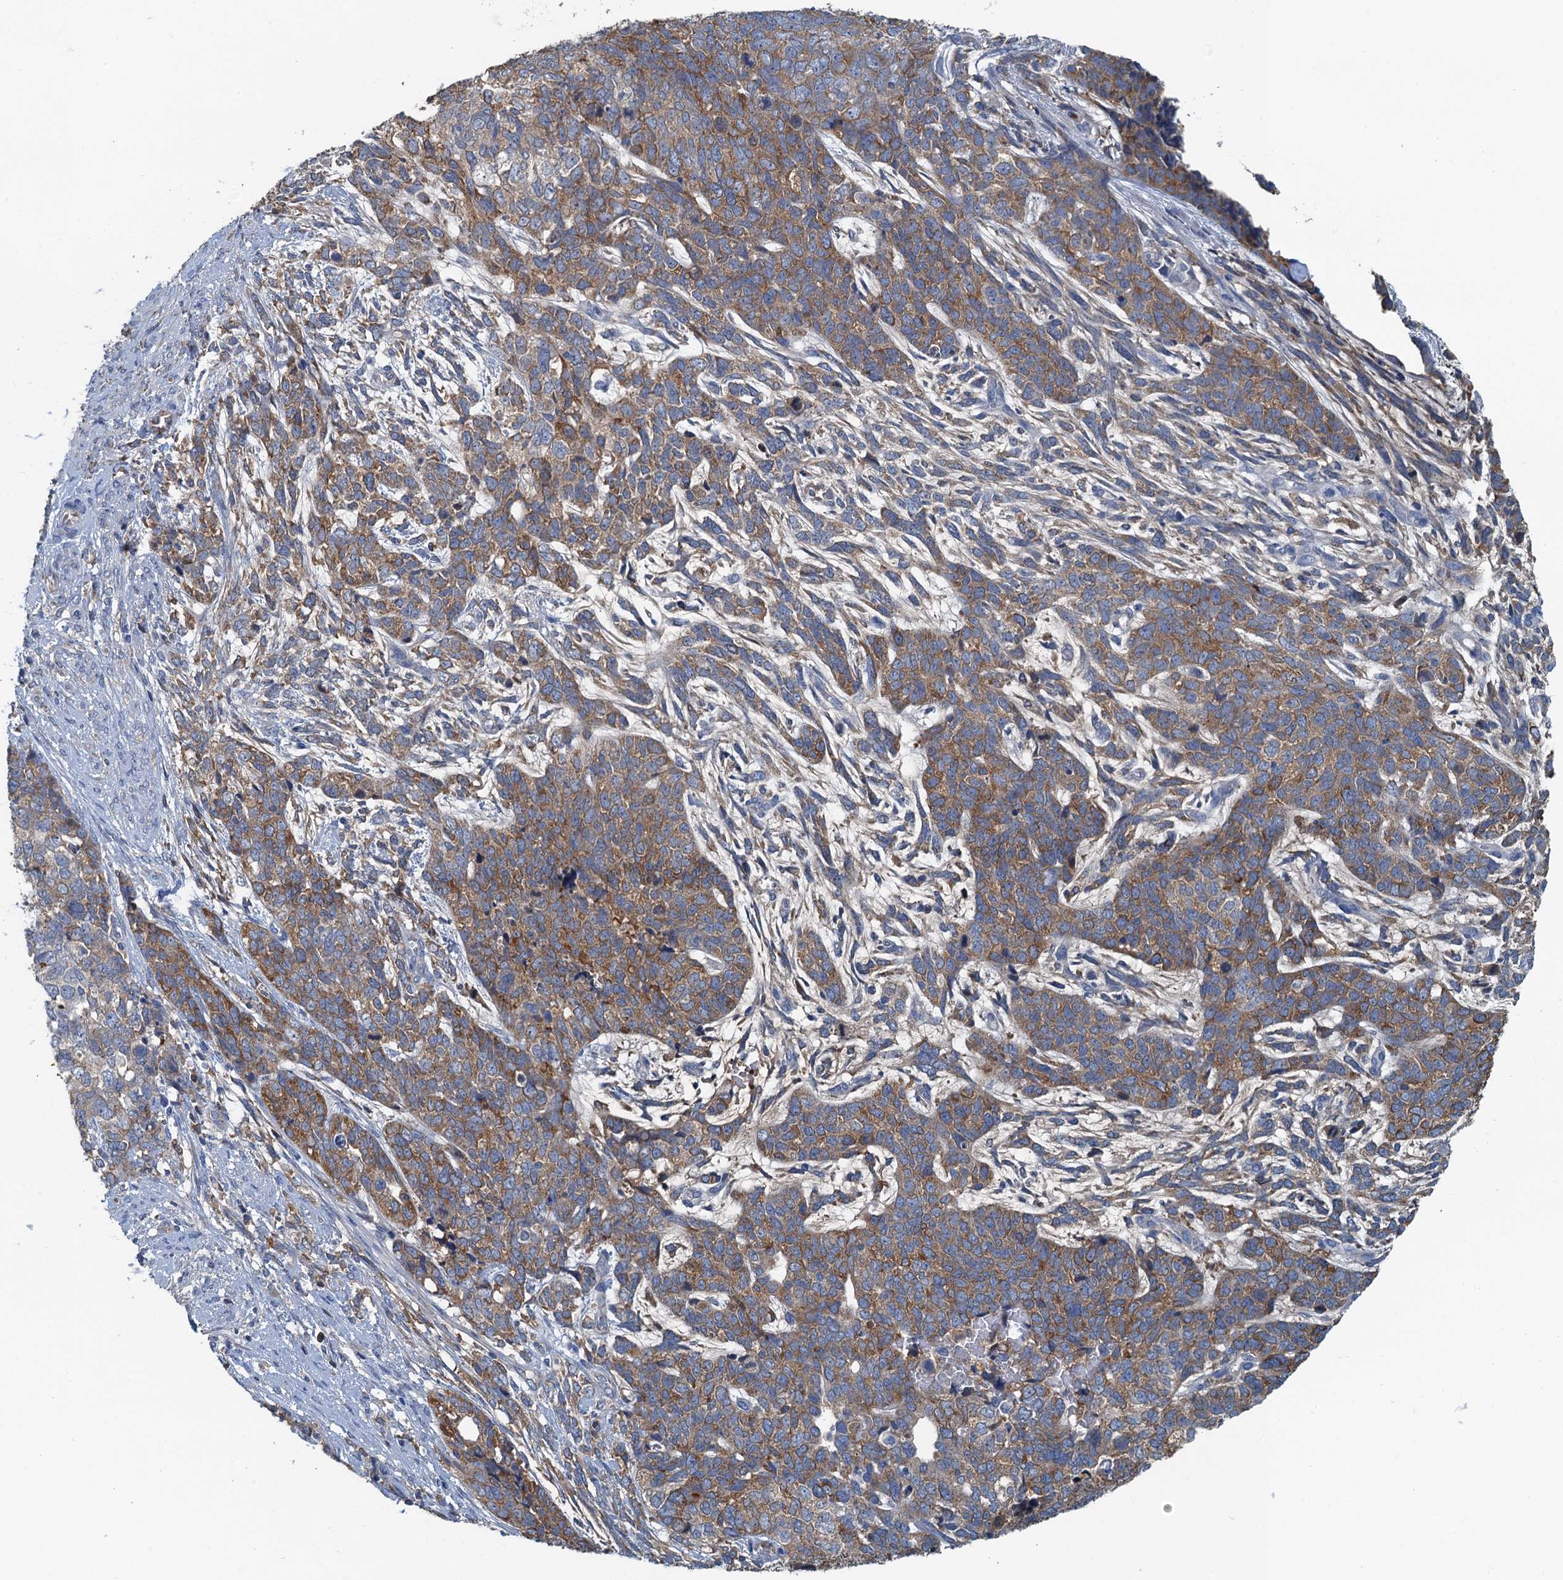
{"staining": {"intensity": "moderate", "quantity": ">75%", "location": "cytoplasmic/membranous"}, "tissue": "cervical cancer", "cell_type": "Tumor cells", "image_type": "cancer", "snomed": [{"axis": "morphology", "description": "Squamous cell carcinoma, NOS"}, {"axis": "topography", "description": "Cervix"}], "caption": "The photomicrograph displays immunohistochemical staining of squamous cell carcinoma (cervical). There is moderate cytoplasmic/membranous staining is seen in approximately >75% of tumor cells.", "gene": "LSM14B", "patient": {"sex": "female", "age": 63}}